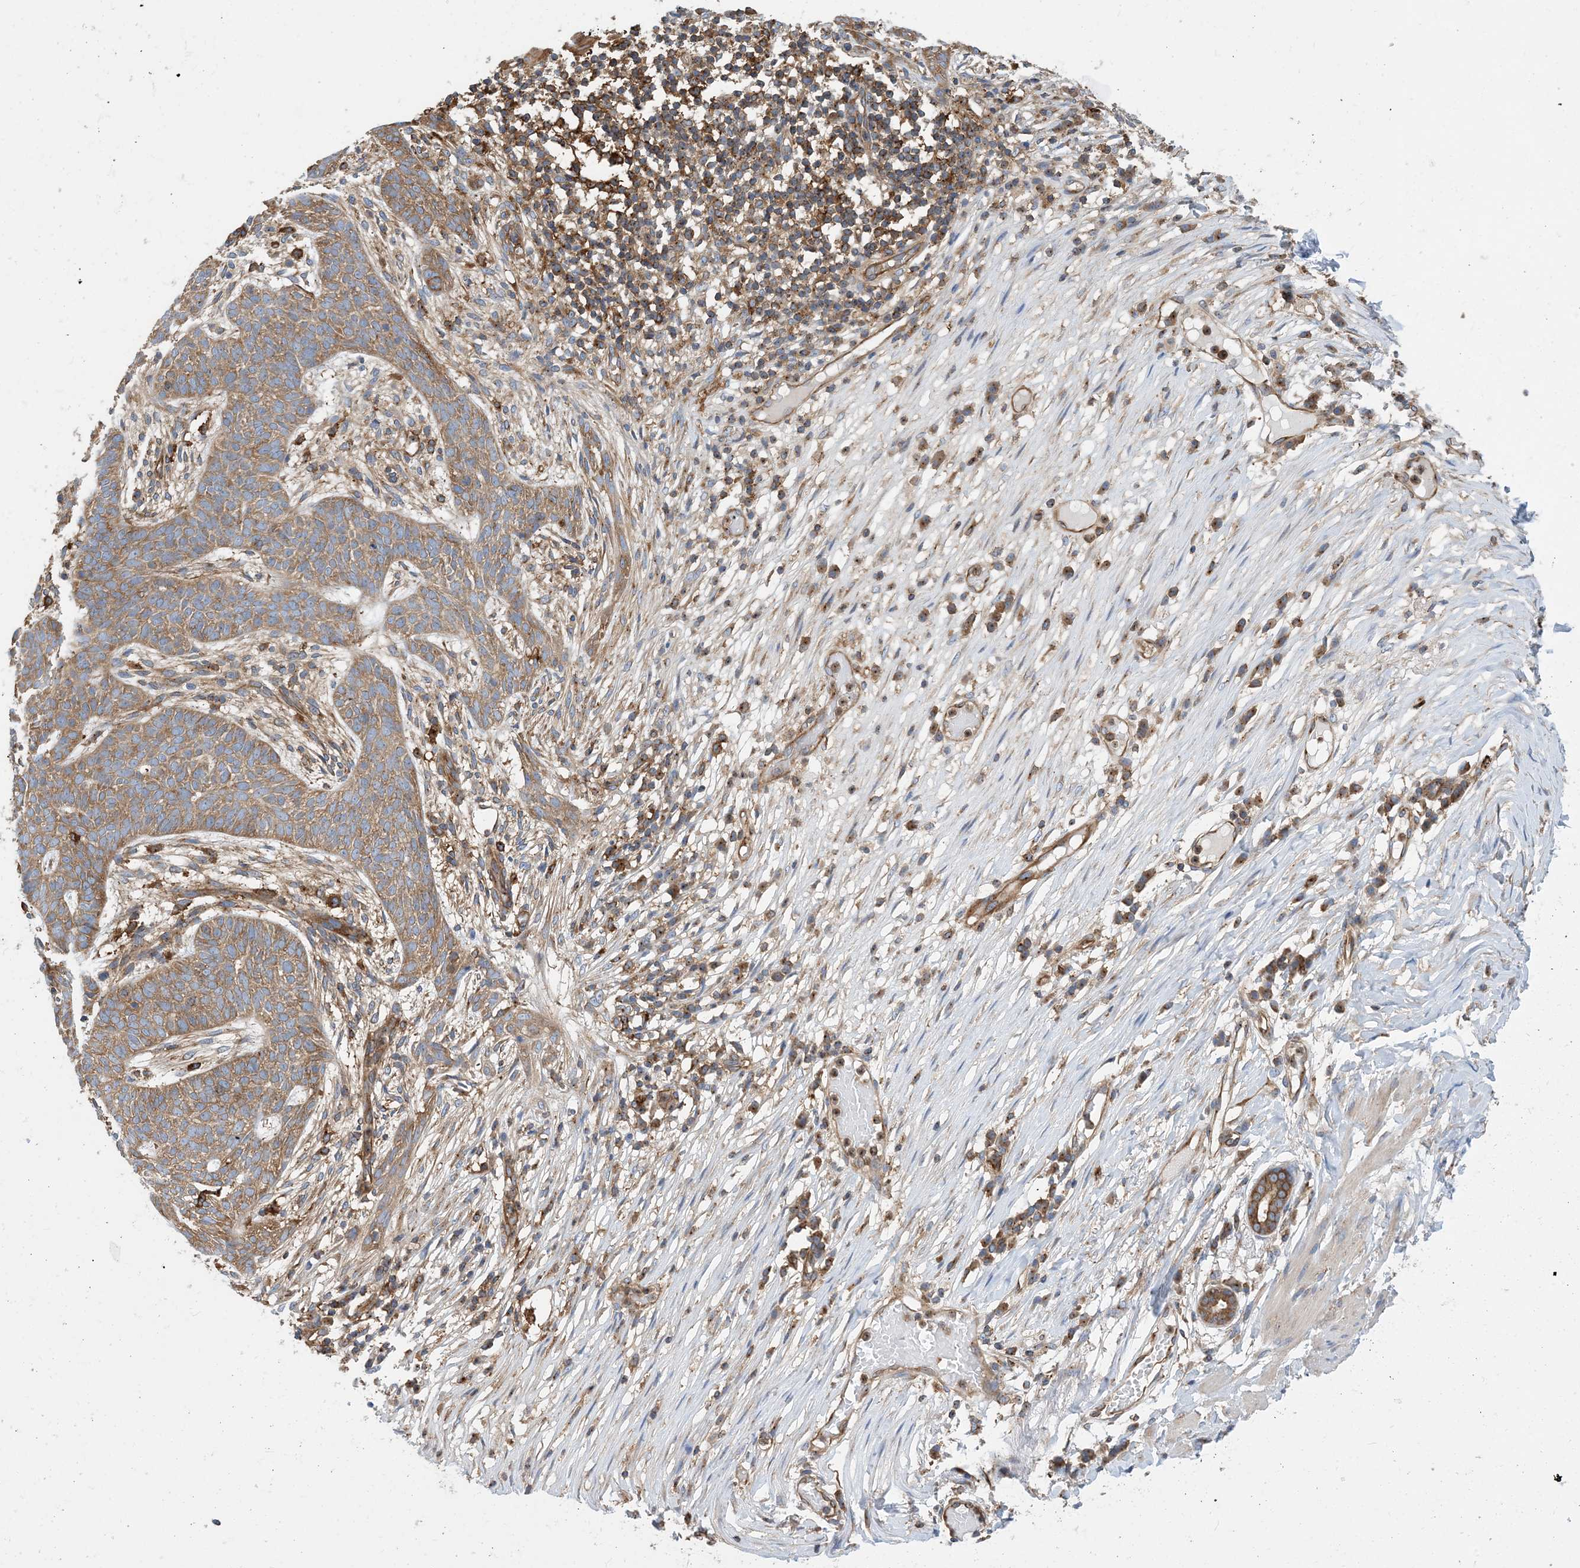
{"staining": {"intensity": "moderate", "quantity": ">75%", "location": "cytoplasmic/membranous"}, "tissue": "skin cancer", "cell_type": "Tumor cells", "image_type": "cancer", "snomed": [{"axis": "morphology", "description": "Normal tissue, NOS"}, {"axis": "morphology", "description": "Basal cell carcinoma"}, {"axis": "topography", "description": "Skin"}], "caption": "Immunohistochemistry staining of basal cell carcinoma (skin), which reveals medium levels of moderate cytoplasmic/membranous staining in about >75% of tumor cells indicating moderate cytoplasmic/membranous protein expression. The staining was performed using DAB (brown) for protein detection and nuclei were counterstained in hematoxylin (blue).", "gene": "DYNC1LI1", "patient": {"sex": "male", "age": 64}}